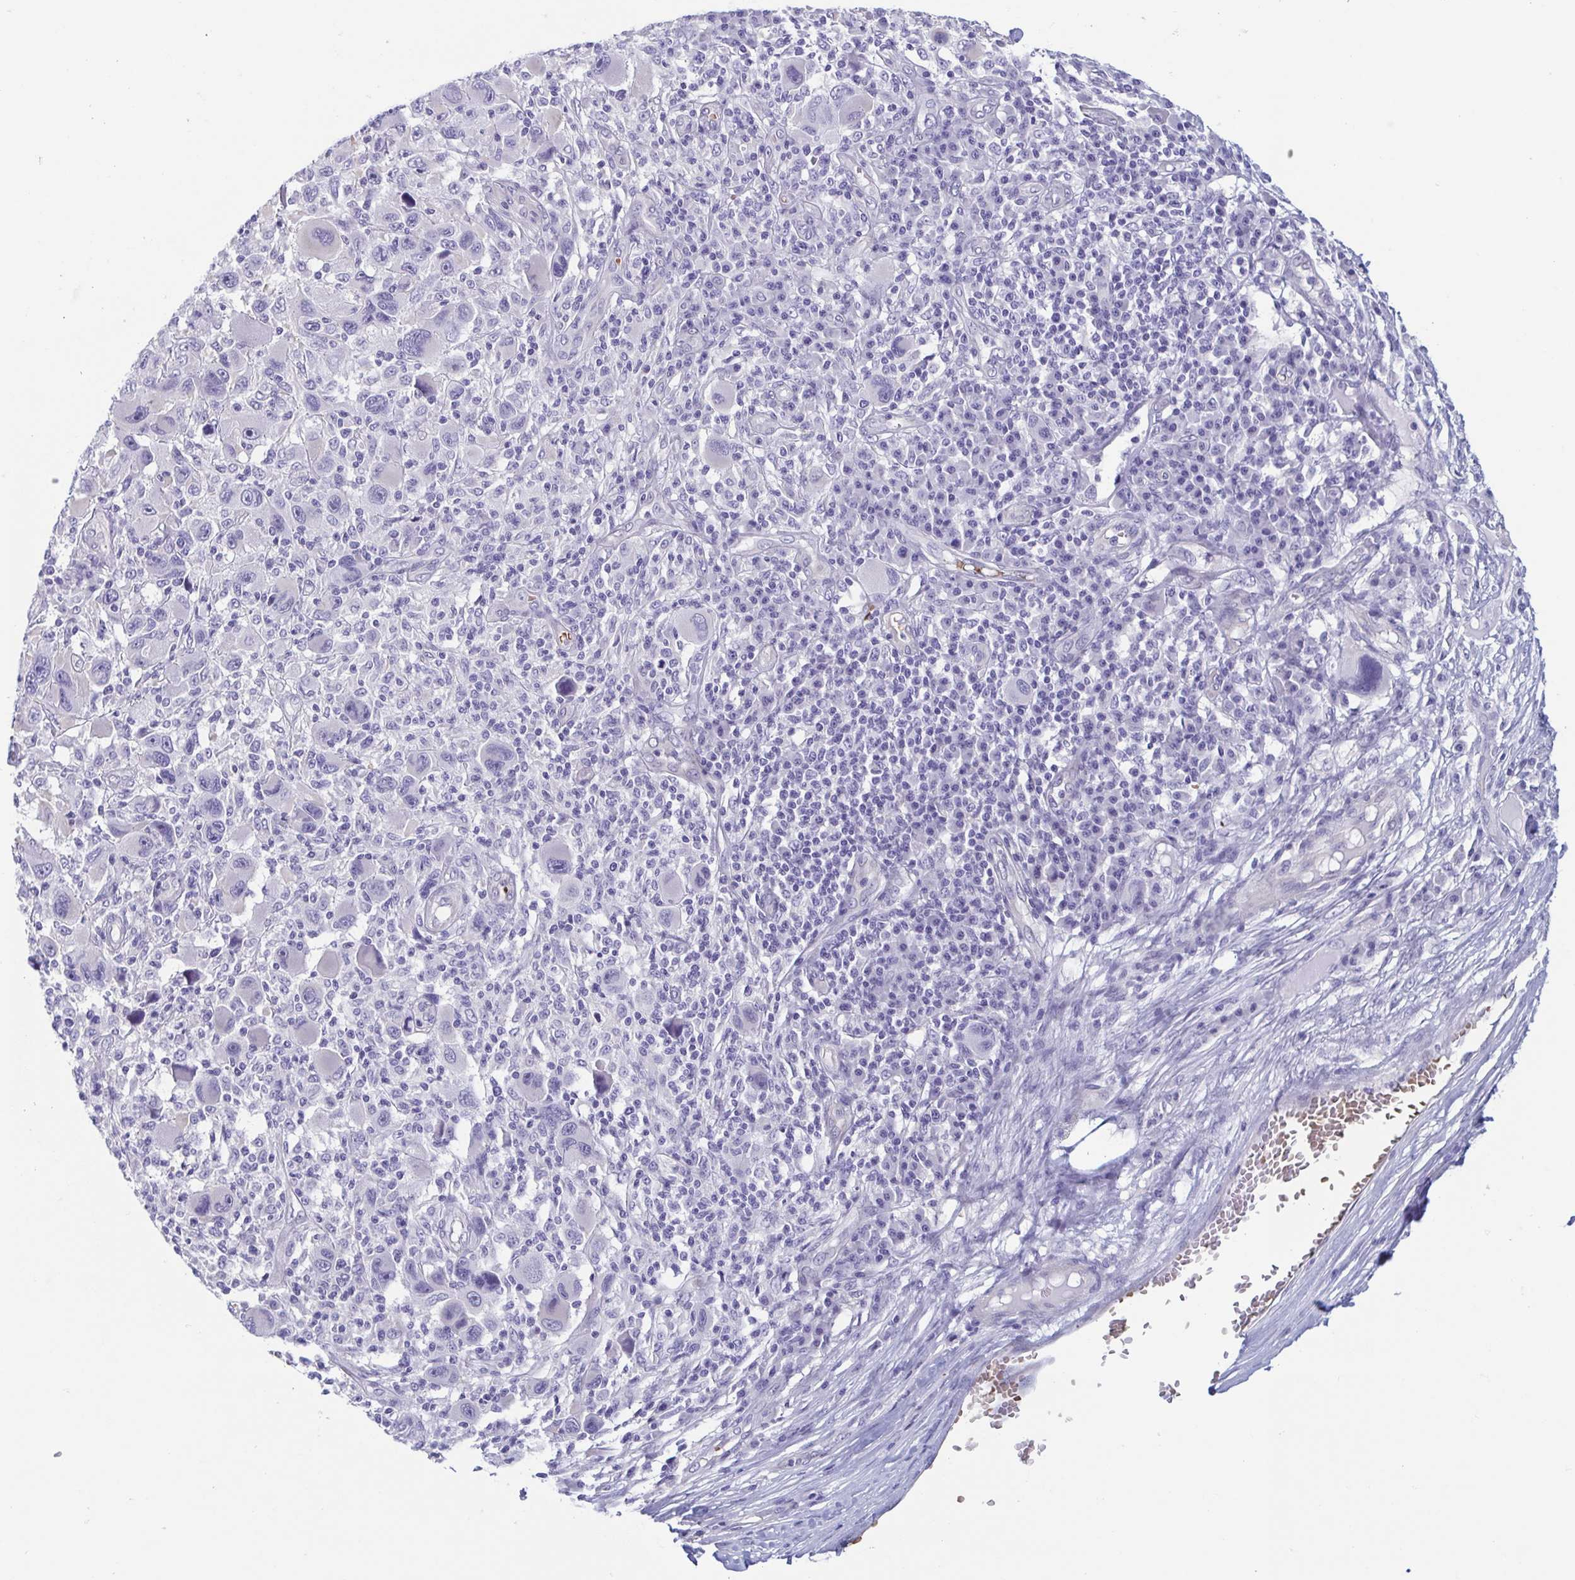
{"staining": {"intensity": "negative", "quantity": "none", "location": "none"}, "tissue": "melanoma", "cell_type": "Tumor cells", "image_type": "cancer", "snomed": [{"axis": "morphology", "description": "Malignant melanoma, NOS"}, {"axis": "topography", "description": "Skin"}], "caption": "Tumor cells show no significant expression in melanoma.", "gene": "MORC4", "patient": {"sex": "male", "age": 53}}